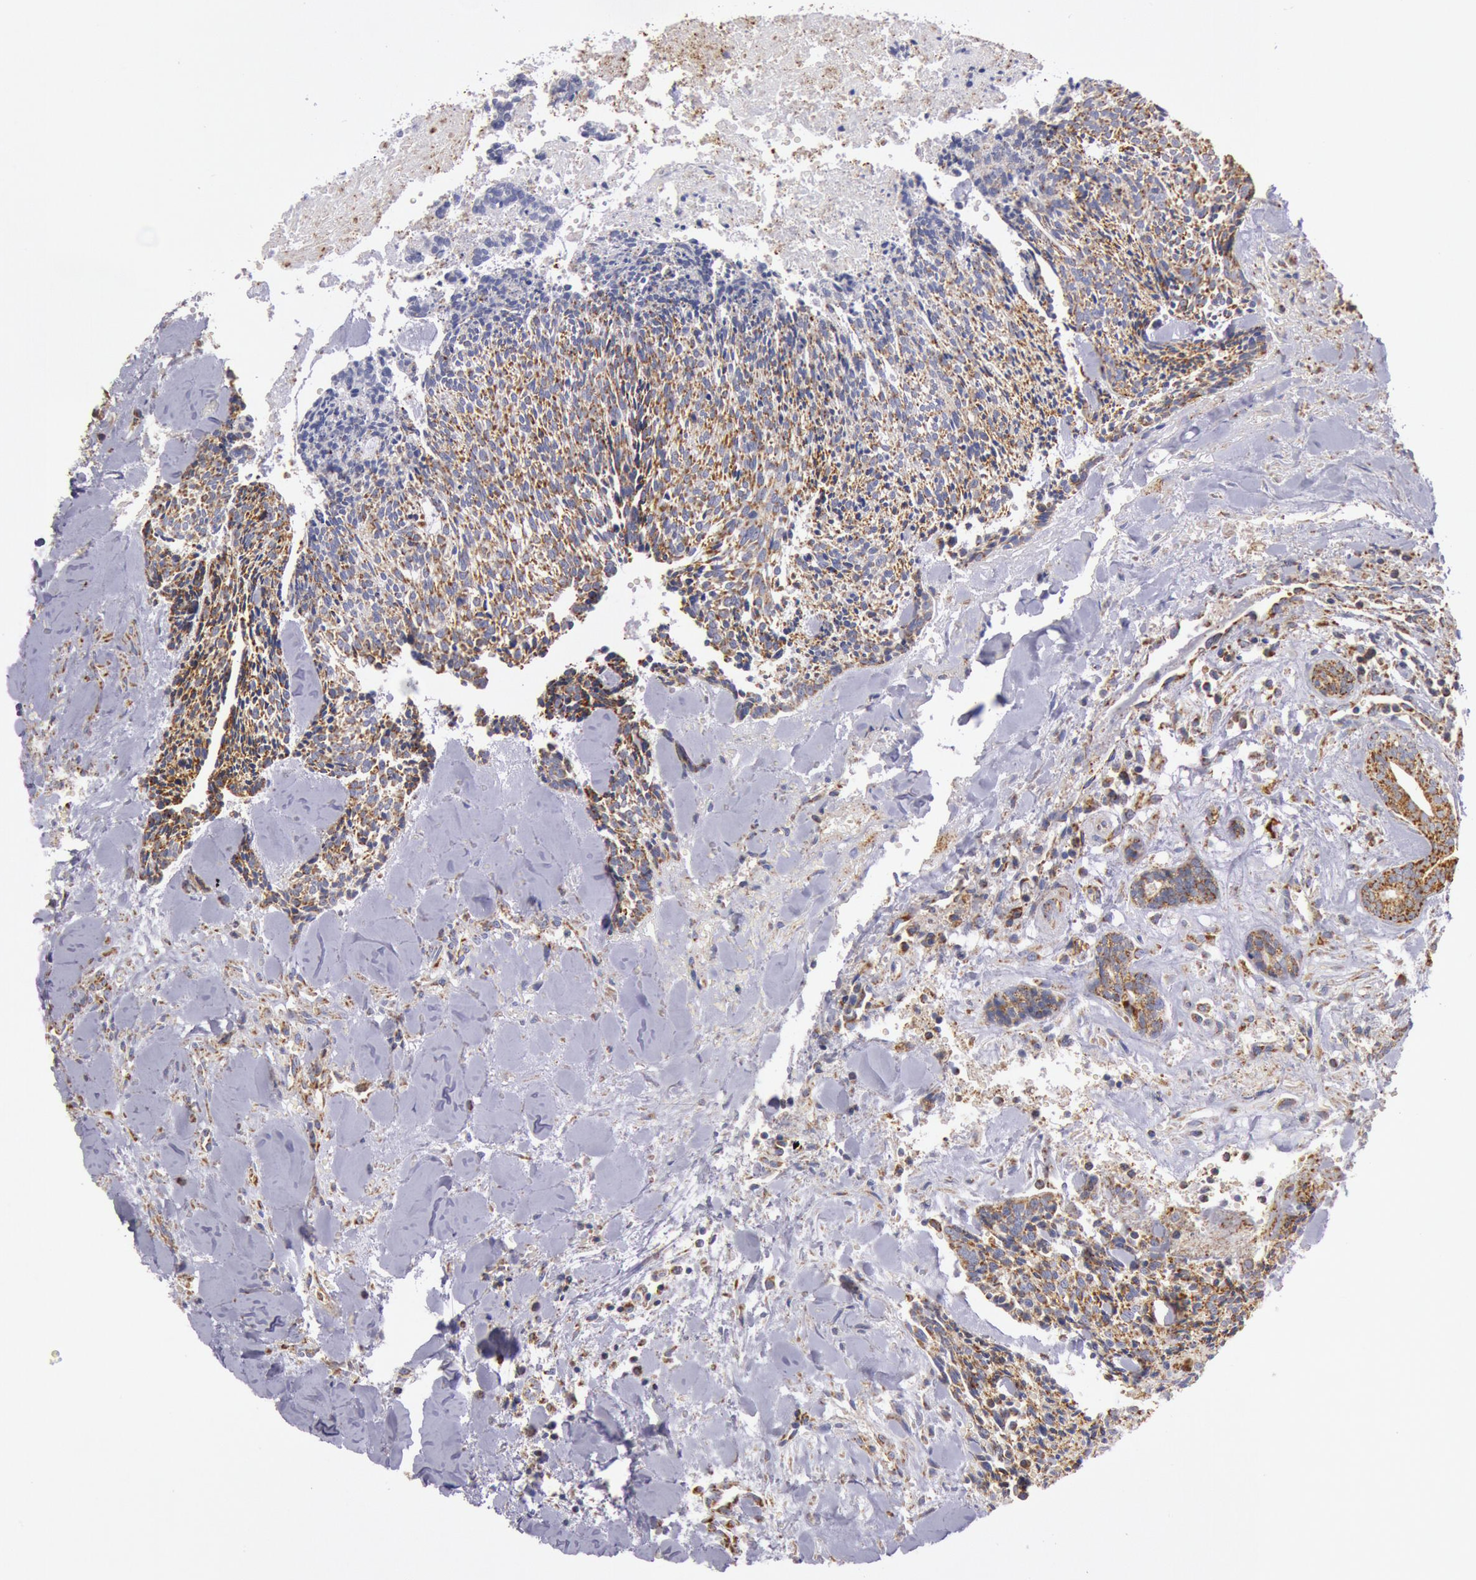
{"staining": {"intensity": "moderate", "quantity": "25%-75%", "location": "cytoplasmic/membranous"}, "tissue": "head and neck cancer", "cell_type": "Tumor cells", "image_type": "cancer", "snomed": [{"axis": "morphology", "description": "Squamous cell carcinoma, NOS"}, {"axis": "topography", "description": "Salivary gland"}, {"axis": "topography", "description": "Head-Neck"}], "caption": "Moderate cytoplasmic/membranous expression for a protein is identified in about 25%-75% of tumor cells of head and neck cancer using IHC.", "gene": "CYC1", "patient": {"sex": "male", "age": 70}}